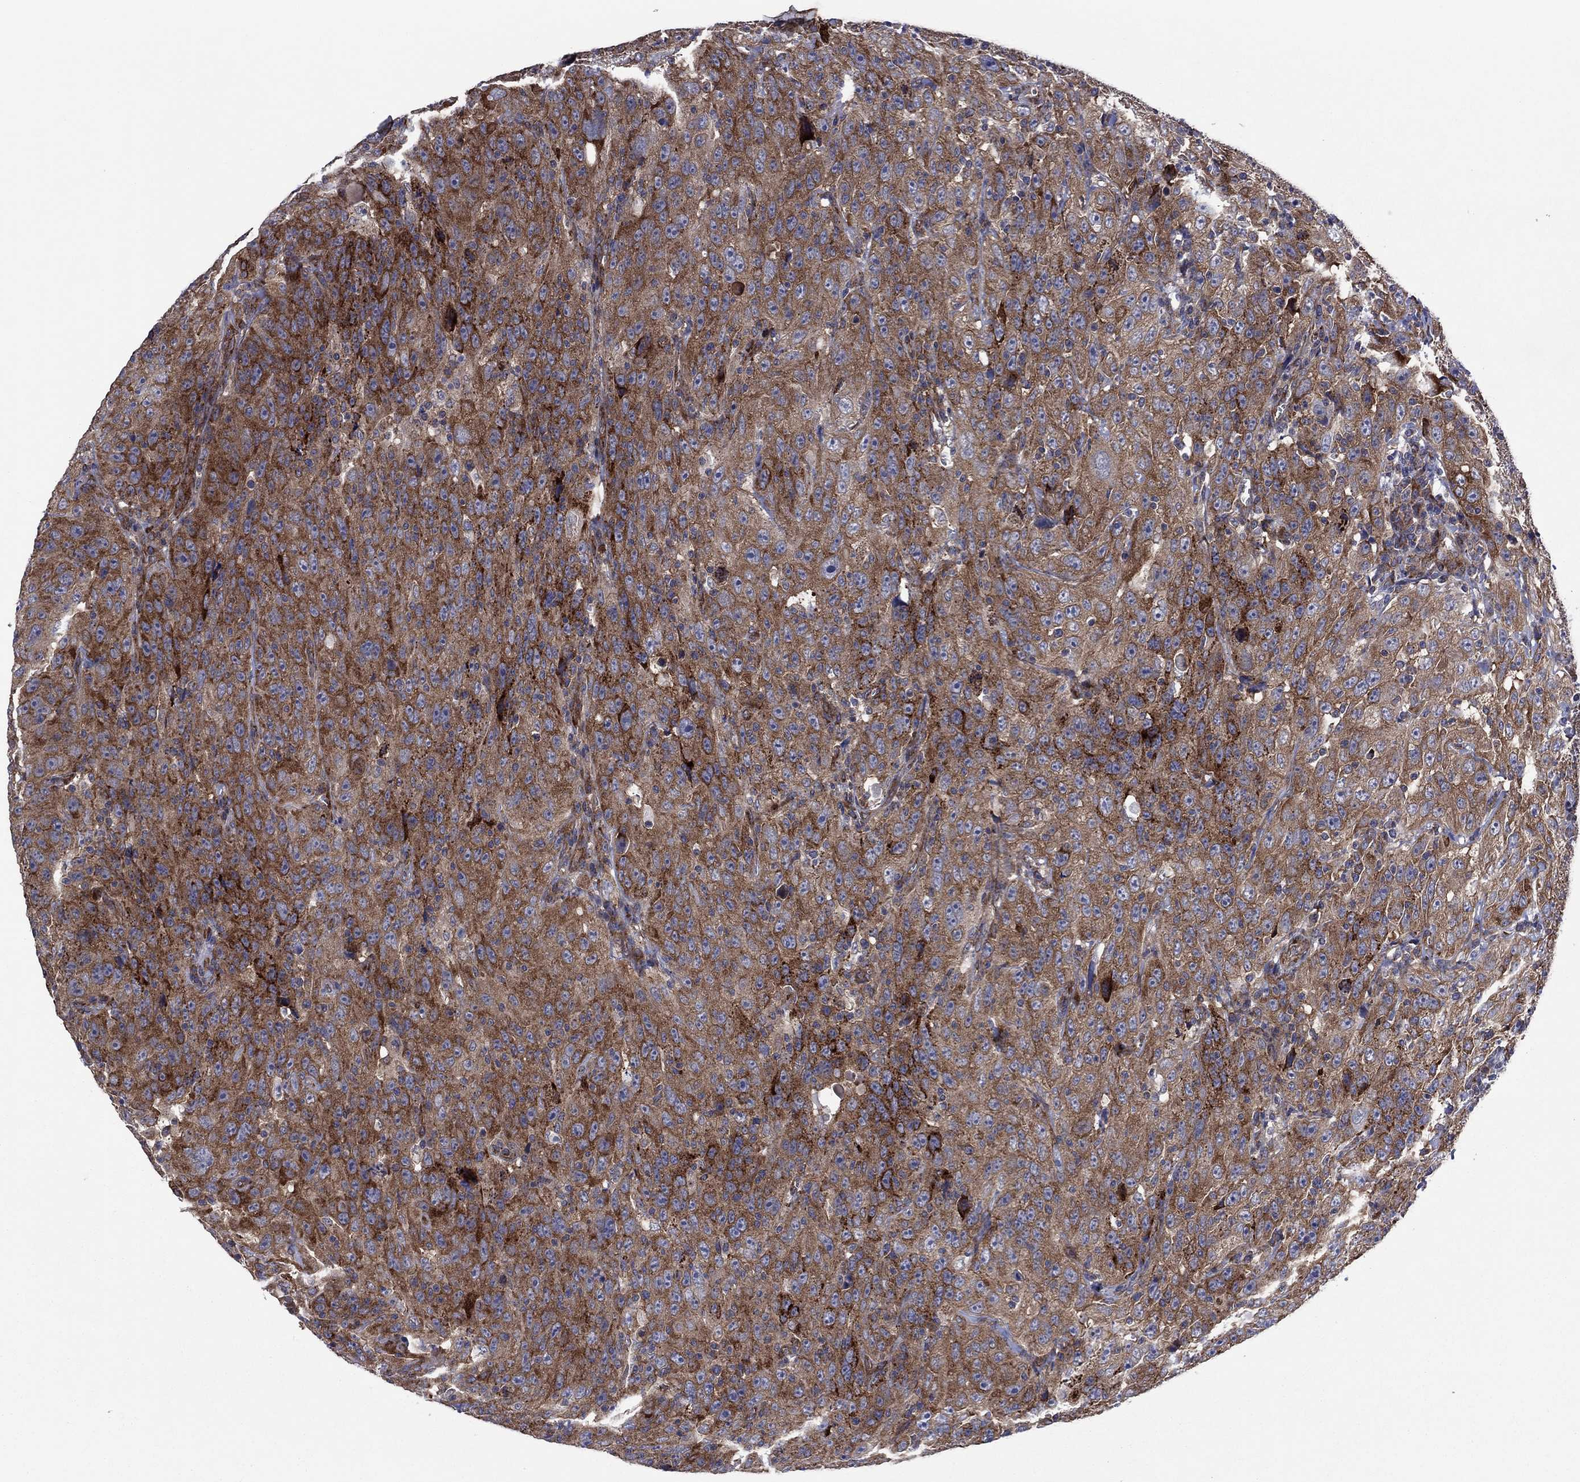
{"staining": {"intensity": "strong", "quantity": "25%-75%", "location": "cytoplasmic/membranous"}, "tissue": "urothelial cancer", "cell_type": "Tumor cells", "image_type": "cancer", "snomed": [{"axis": "morphology", "description": "Urothelial carcinoma, NOS"}, {"axis": "morphology", "description": "Urothelial carcinoma, High grade"}, {"axis": "topography", "description": "Urinary bladder"}], "caption": "A brown stain shows strong cytoplasmic/membranous positivity of a protein in human transitional cell carcinoma tumor cells.", "gene": "GPR155", "patient": {"sex": "female", "age": 73}}